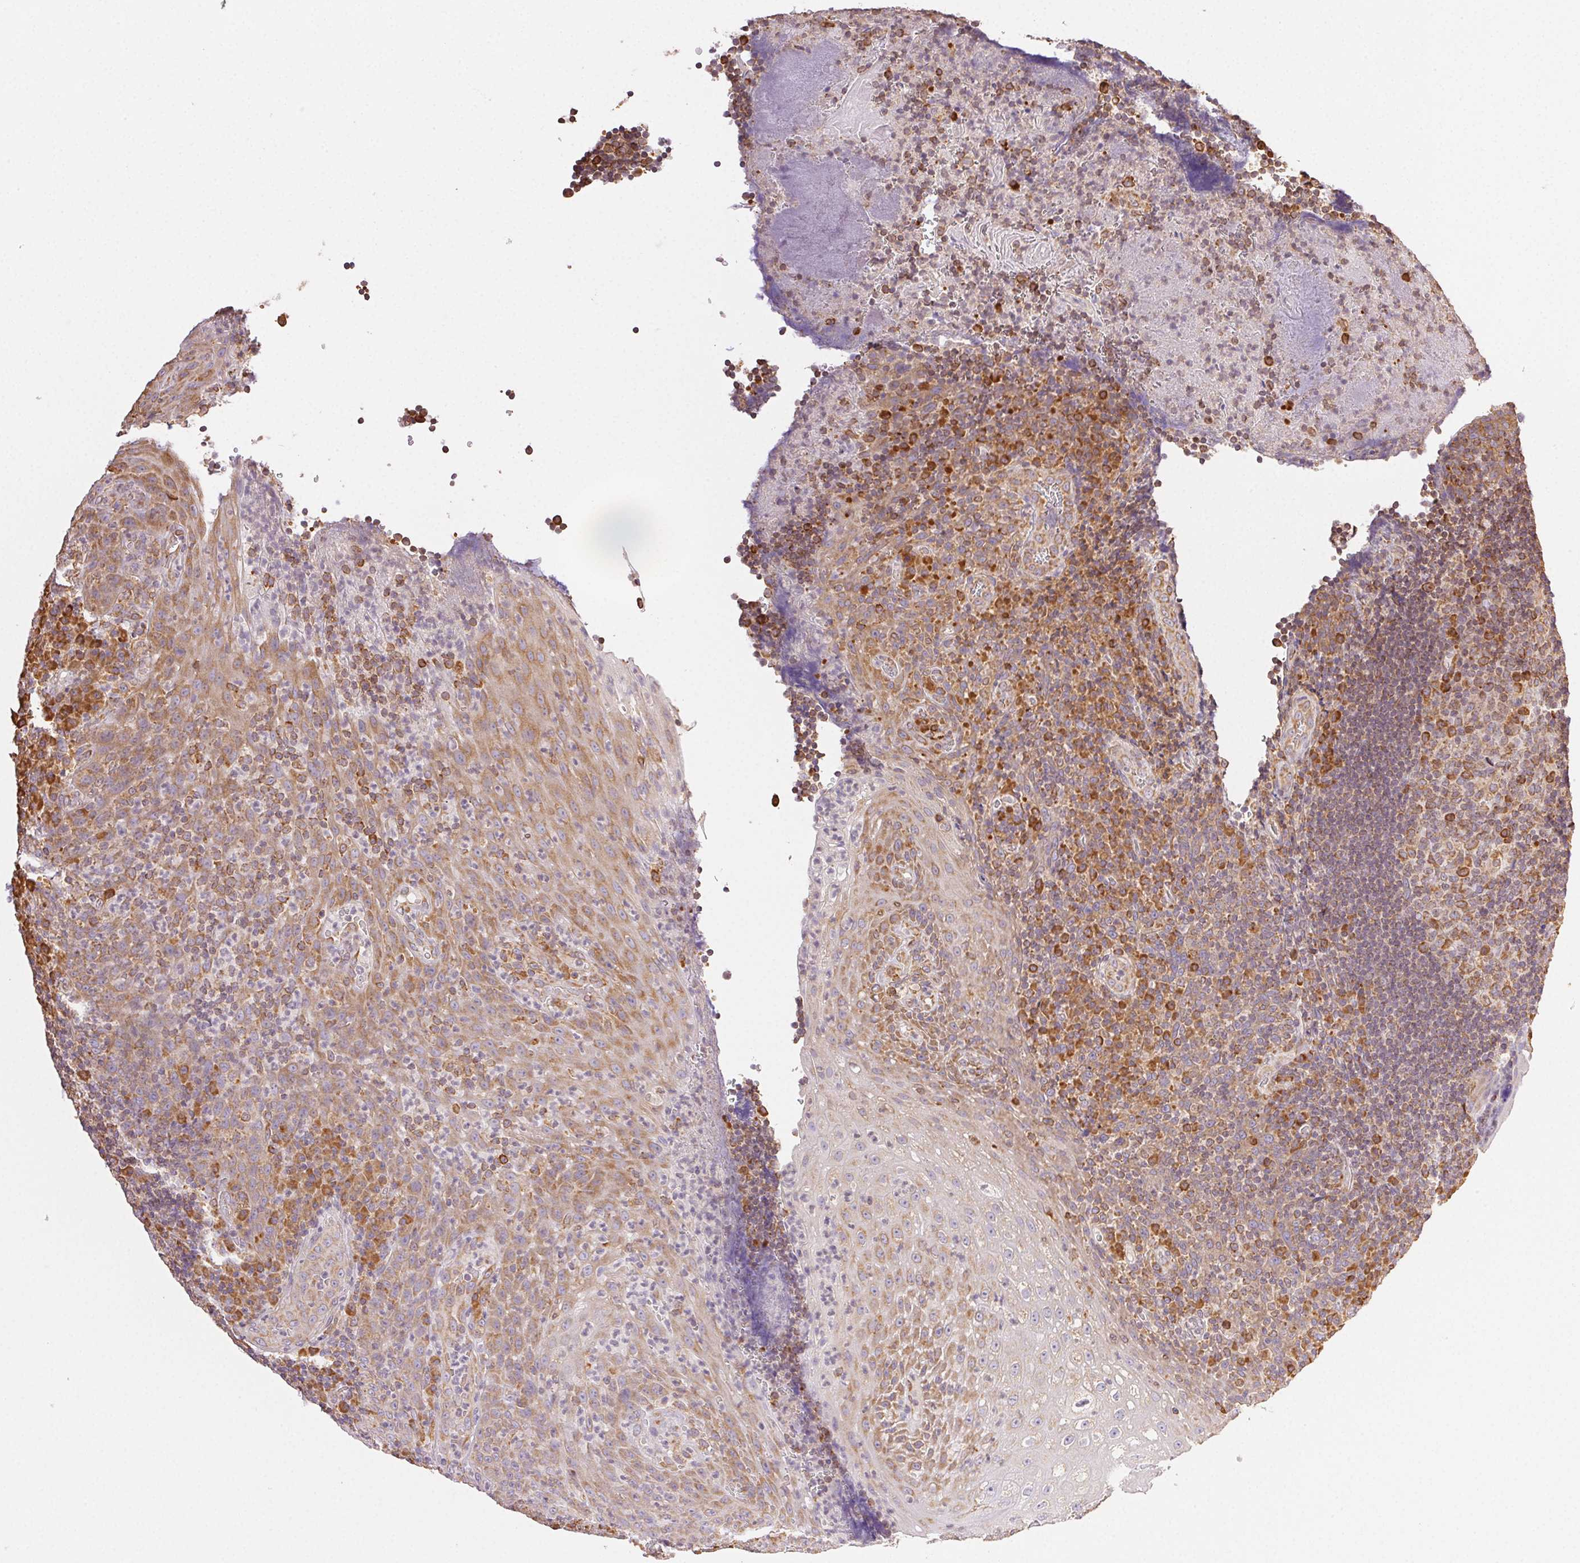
{"staining": {"intensity": "moderate", "quantity": "<25%", "location": "cytoplasmic/membranous"}, "tissue": "tonsil", "cell_type": "Germinal center cells", "image_type": "normal", "snomed": [{"axis": "morphology", "description": "Normal tissue, NOS"}, {"axis": "topography", "description": "Tonsil"}], "caption": "Immunohistochemistry (IHC) (DAB) staining of benign tonsil shows moderate cytoplasmic/membranous protein expression in about <25% of germinal center cells. The staining is performed using DAB brown chromogen to label protein expression. The nuclei are counter-stained blue using hematoxylin.", "gene": "ENTREP1", "patient": {"sex": "male", "age": 17}}